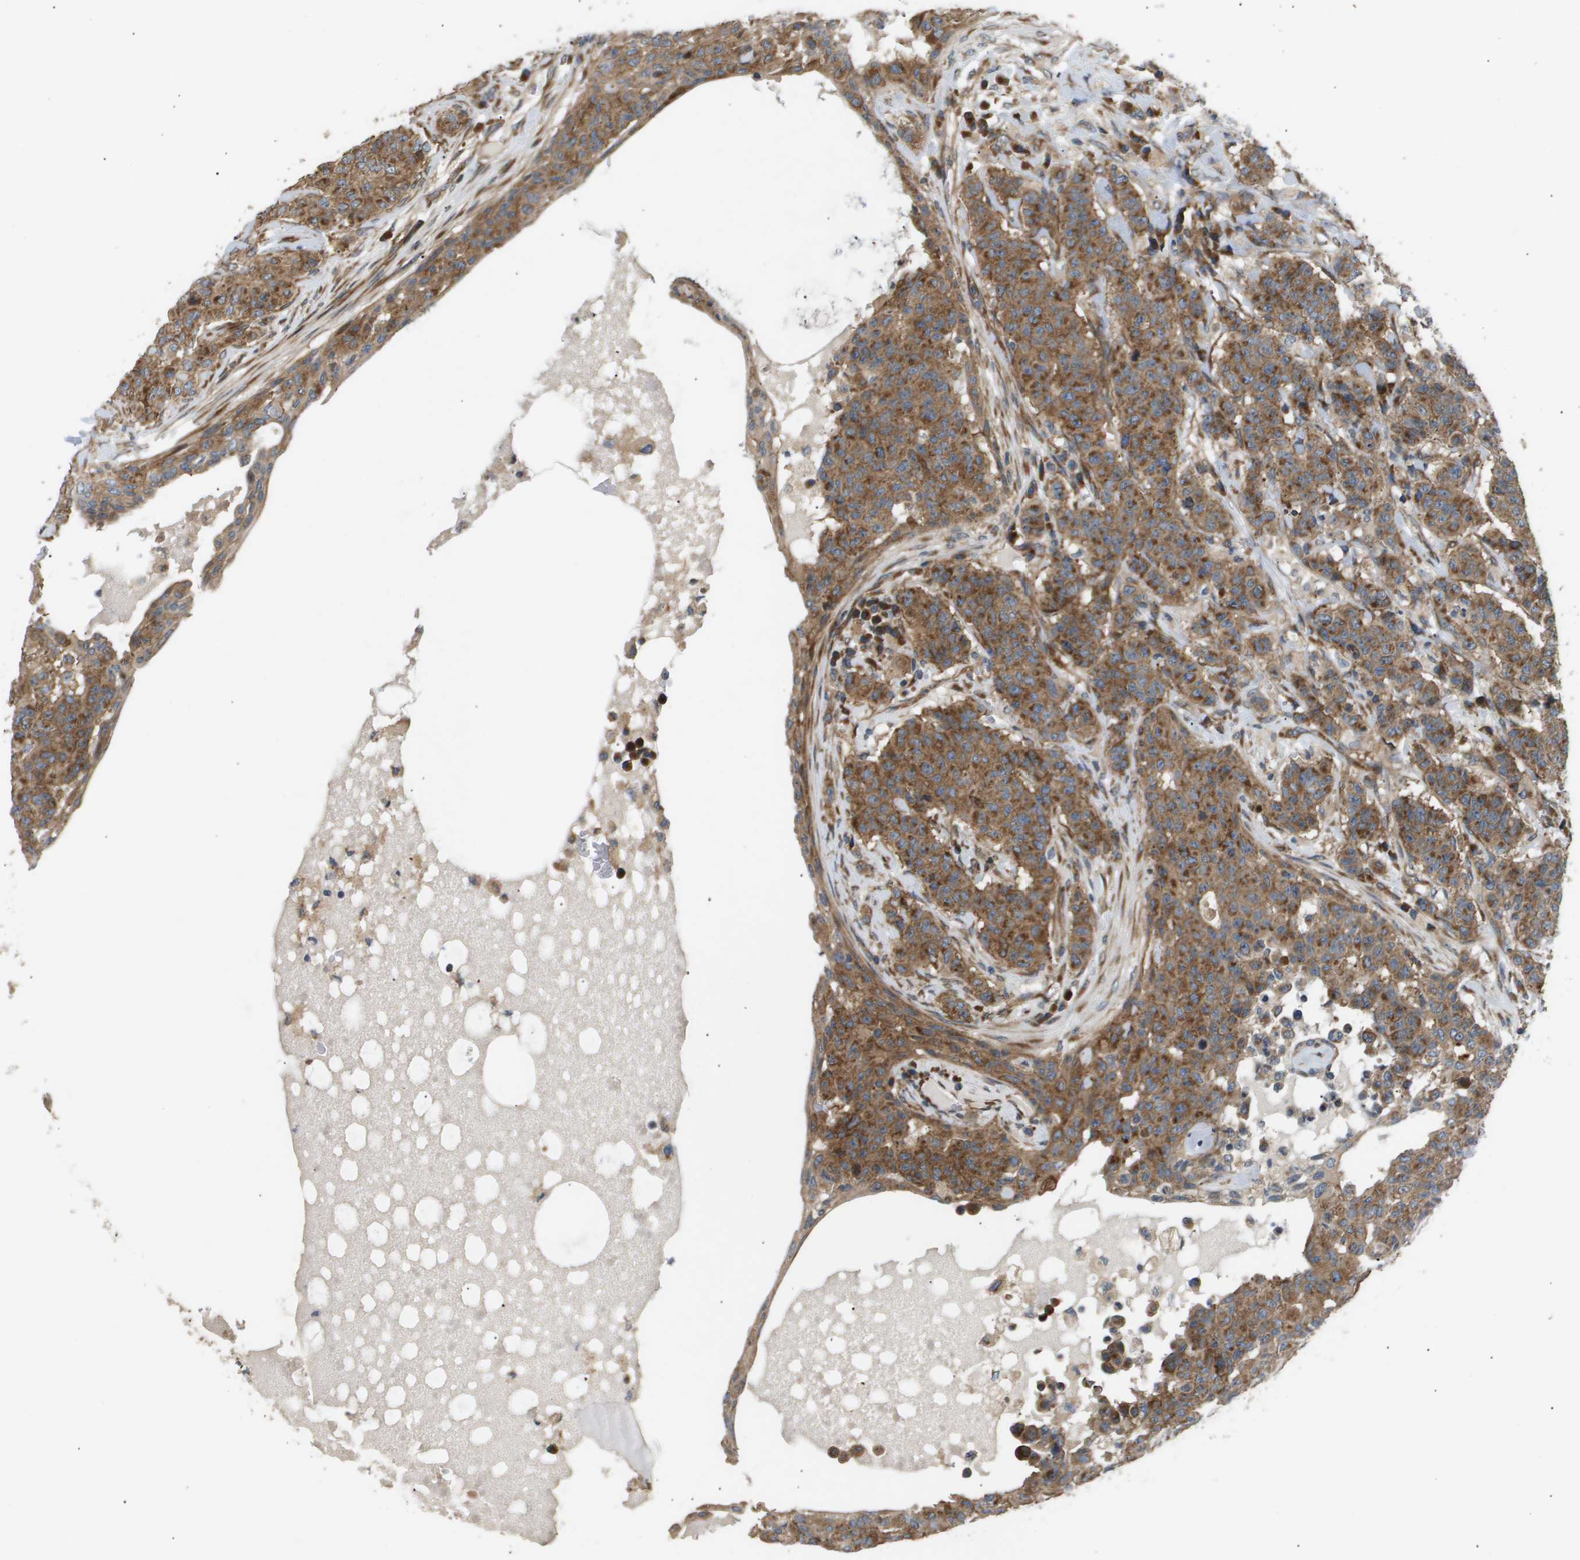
{"staining": {"intensity": "moderate", "quantity": ">75%", "location": "cytoplasmic/membranous"}, "tissue": "breast cancer", "cell_type": "Tumor cells", "image_type": "cancer", "snomed": [{"axis": "morphology", "description": "Normal tissue, NOS"}, {"axis": "morphology", "description": "Duct carcinoma"}, {"axis": "topography", "description": "Breast"}], "caption": "A high-resolution micrograph shows immunohistochemistry staining of breast intraductal carcinoma, which reveals moderate cytoplasmic/membranous positivity in approximately >75% of tumor cells.", "gene": "LYSMD3", "patient": {"sex": "female", "age": 40}}